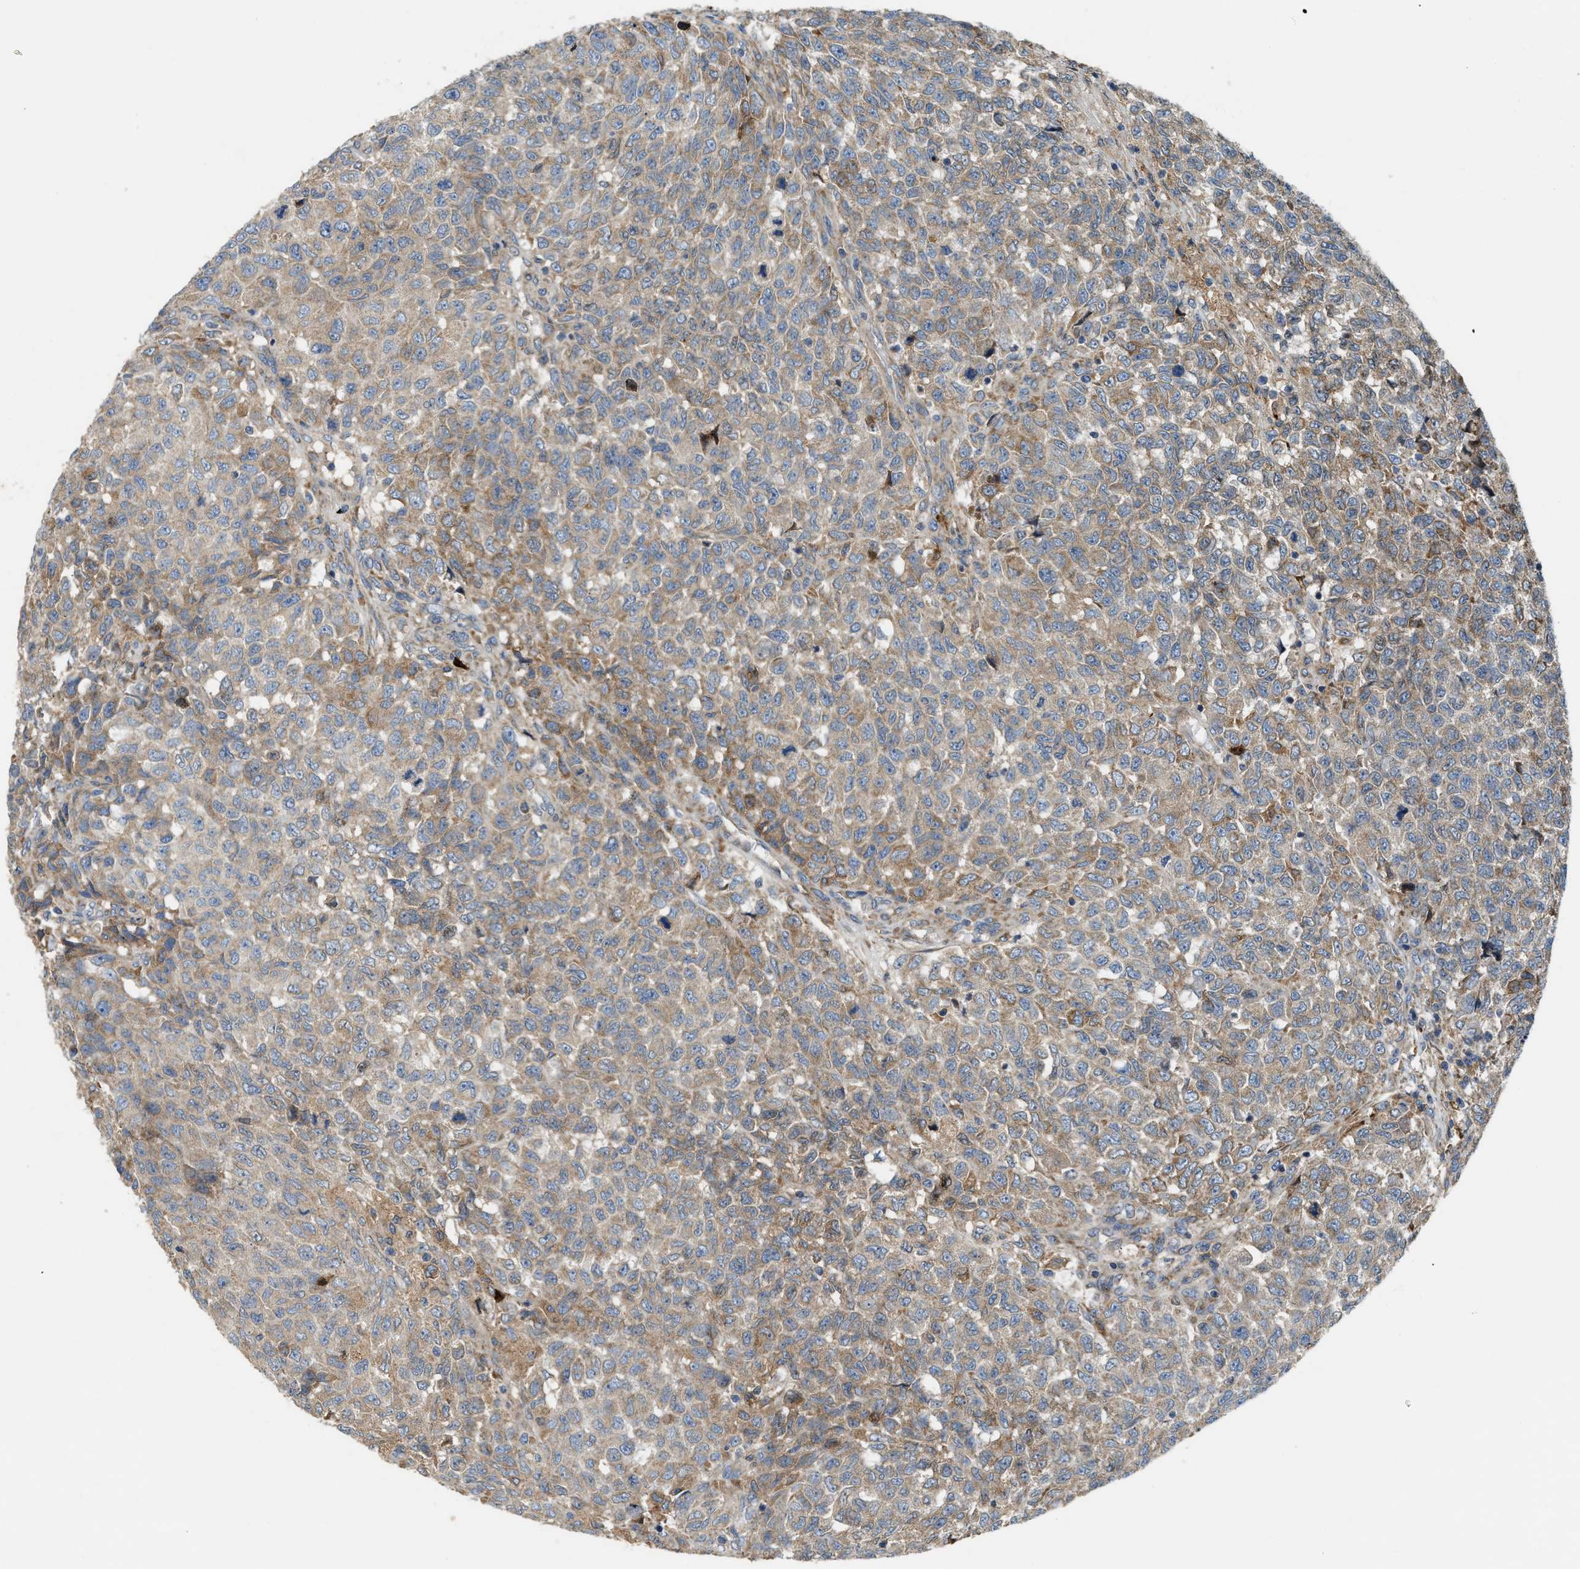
{"staining": {"intensity": "moderate", "quantity": ">75%", "location": "cytoplasmic/membranous"}, "tissue": "testis cancer", "cell_type": "Tumor cells", "image_type": "cancer", "snomed": [{"axis": "morphology", "description": "Seminoma, NOS"}, {"axis": "topography", "description": "Testis"}], "caption": "Human testis cancer (seminoma) stained with a brown dye shows moderate cytoplasmic/membranous positive positivity in about >75% of tumor cells.", "gene": "TMEM68", "patient": {"sex": "male", "age": 59}}